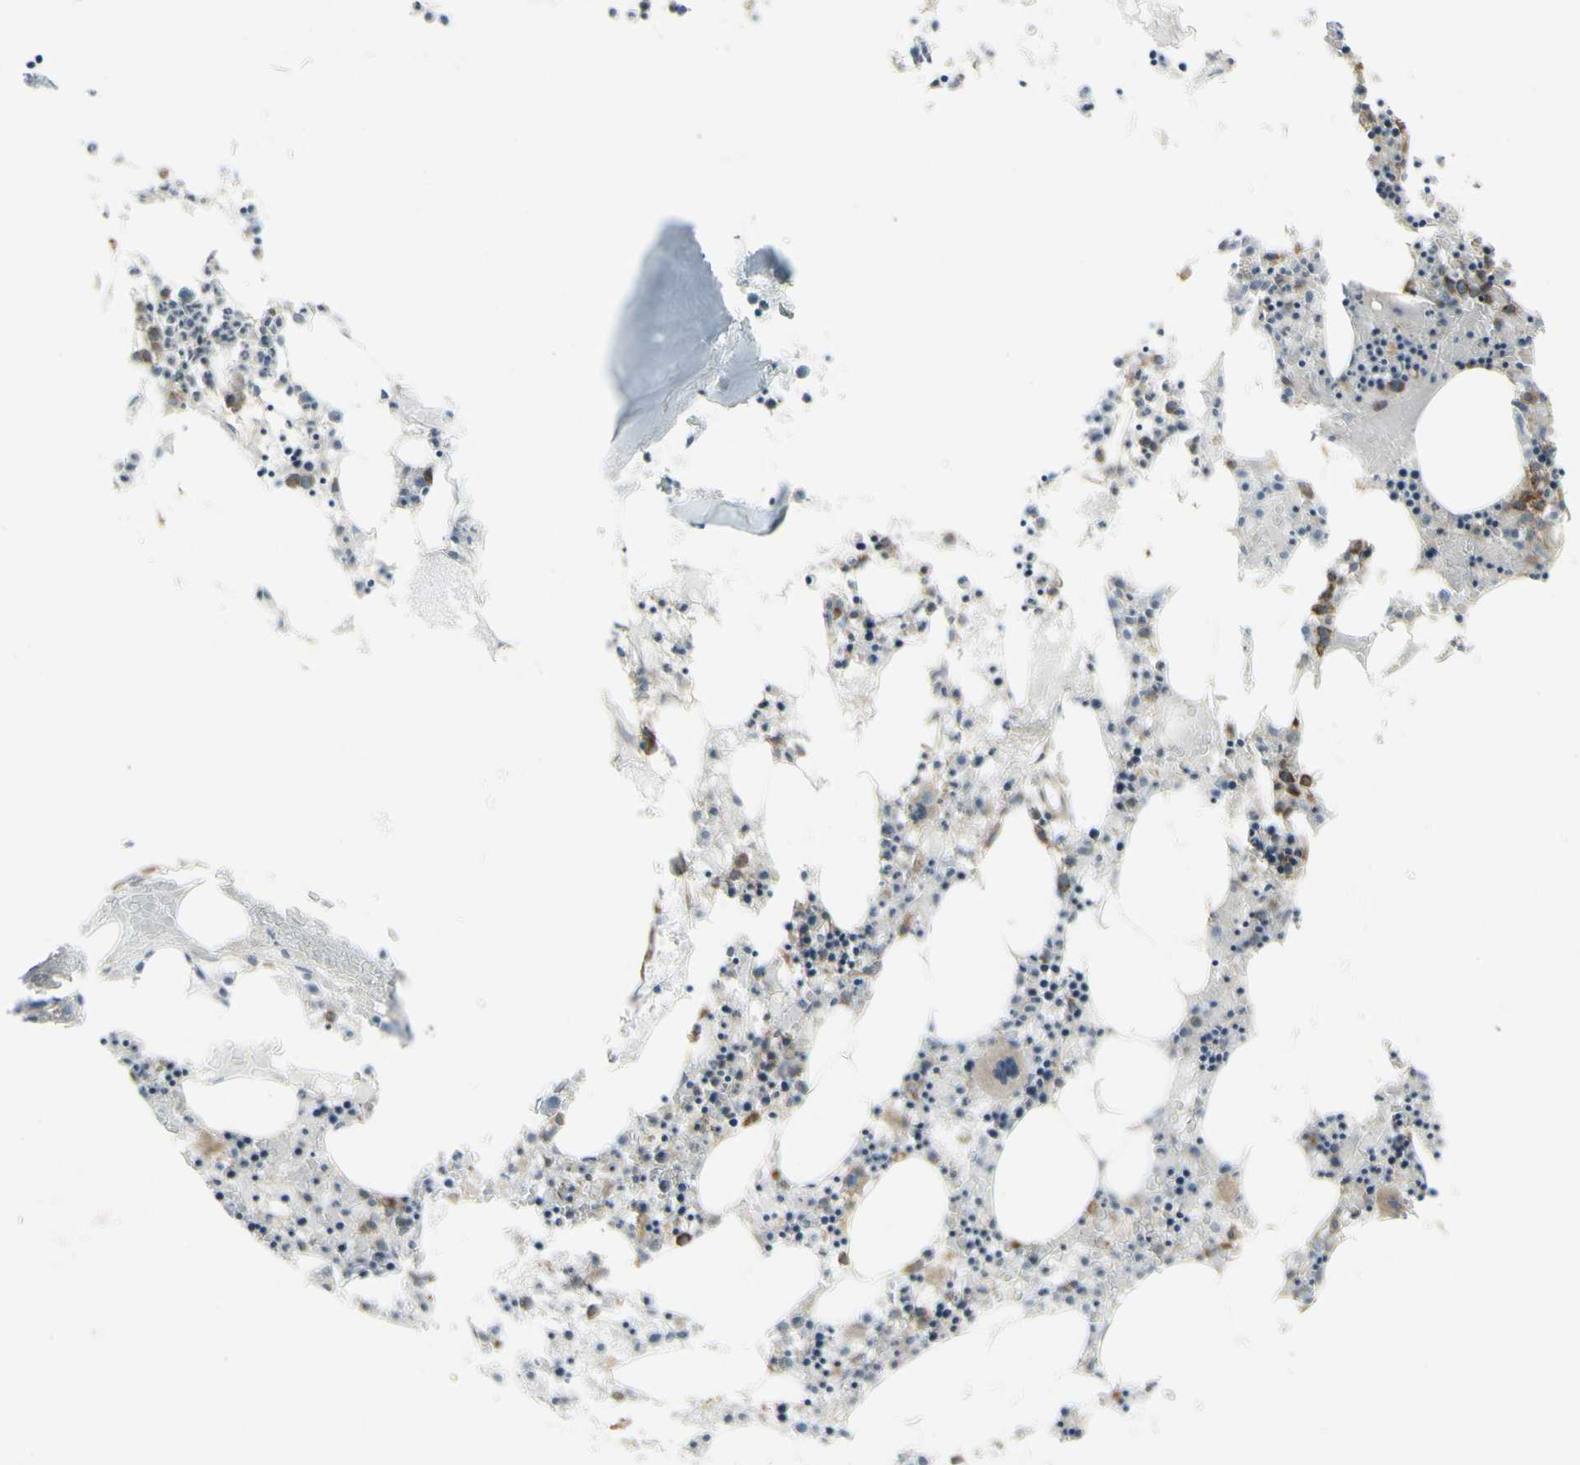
{"staining": {"intensity": "moderate", "quantity": "25%-75%", "location": "cytoplasmic/membranous"}, "tissue": "bone marrow", "cell_type": "Hematopoietic cells", "image_type": "normal", "snomed": [{"axis": "morphology", "description": "Normal tissue, NOS"}, {"axis": "morphology", "description": "Inflammation, NOS"}, {"axis": "topography", "description": "Bone marrow"}], "caption": "A medium amount of moderate cytoplasmic/membranous positivity is present in about 25%-75% of hematopoietic cells in benign bone marrow. The protein is stained brown, and the nuclei are stained in blue (DAB (3,3'-diaminobenzidine) IHC with brightfield microscopy, high magnification).", "gene": "FKBP3", "patient": {"sex": "male", "age": 14}}